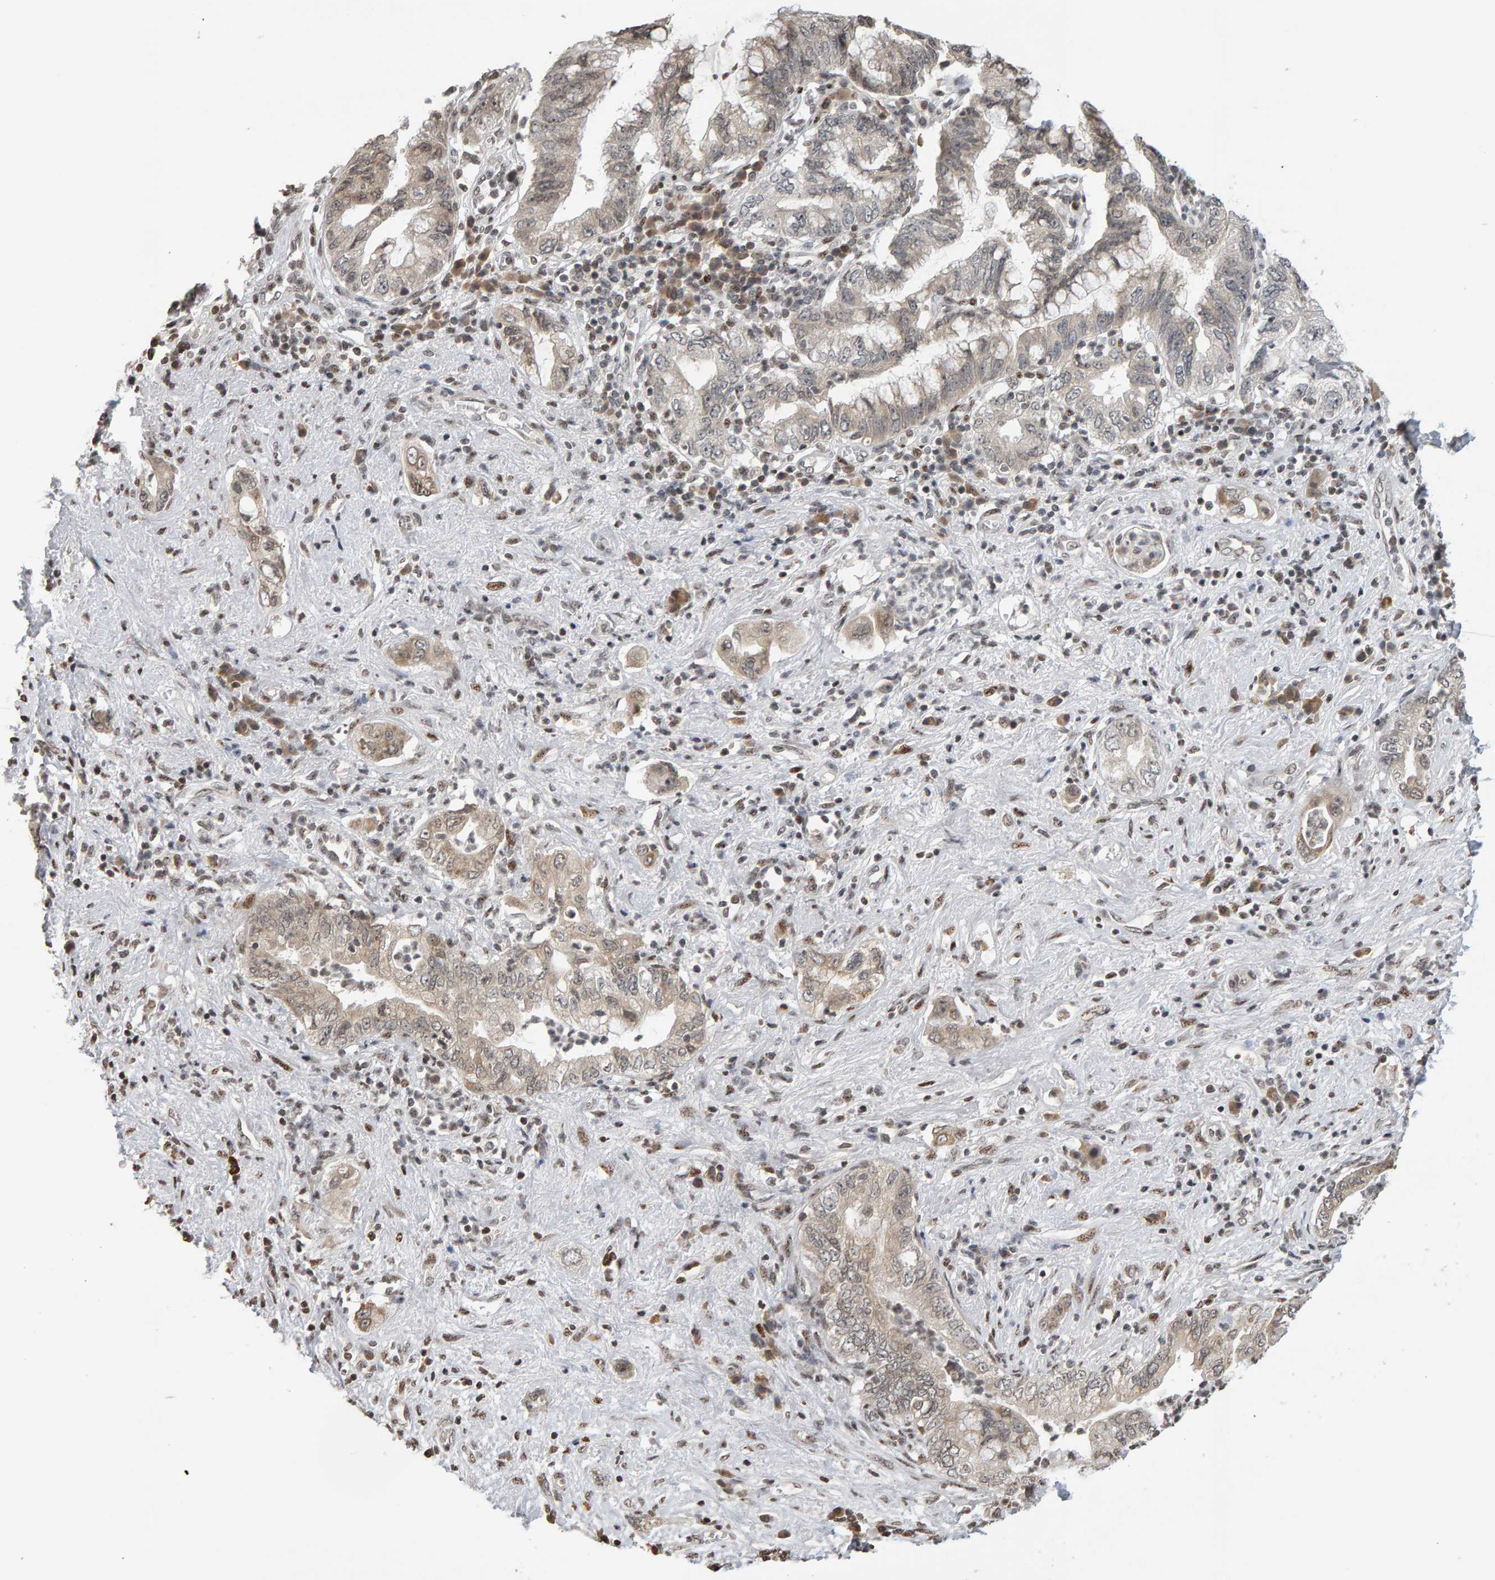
{"staining": {"intensity": "weak", "quantity": "<25%", "location": "cytoplasmic/membranous"}, "tissue": "pancreatic cancer", "cell_type": "Tumor cells", "image_type": "cancer", "snomed": [{"axis": "morphology", "description": "Adenocarcinoma, NOS"}, {"axis": "topography", "description": "Pancreas"}], "caption": "The image exhibits no staining of tumor cells in pancreatic cancer (adenocarcinoma).", "gene": "TRAM1", "patient": {"sex": "female", "age": 73}}